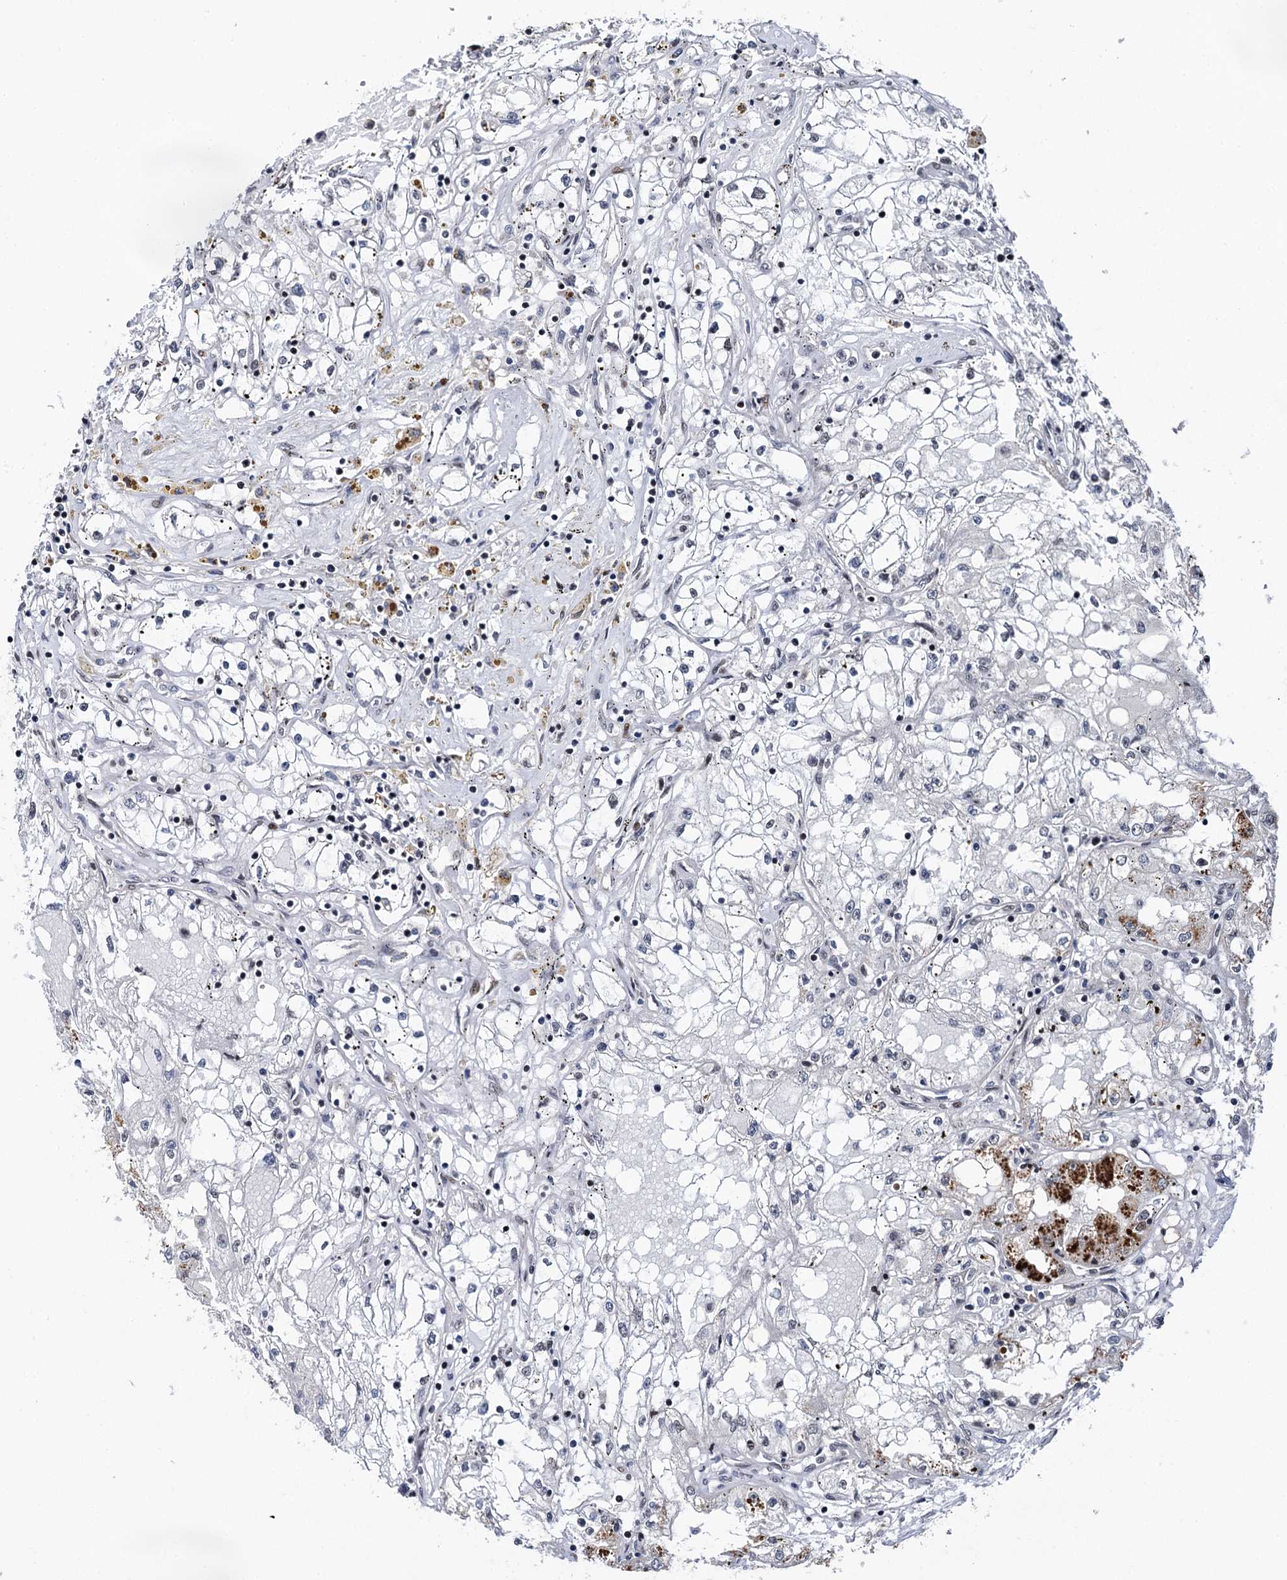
{"staining": {"intensity": "negative", "quantity": "none", "location": "none"}, "tissue": "renal cancer", "cell_type": "Tumor cells", "image_type": "cancer", "snomed": [{"axis": "morphology", "description": "Adenocarcinoma, NOS"}, {"axis": "topography", "description": "Kidney"}], "caption": "Protein analysis of renal adenocarcinoma displays no significant staining in tumor cells.", "gene": "RUFY2", "patient": {"sex": "male", "age": 56}}